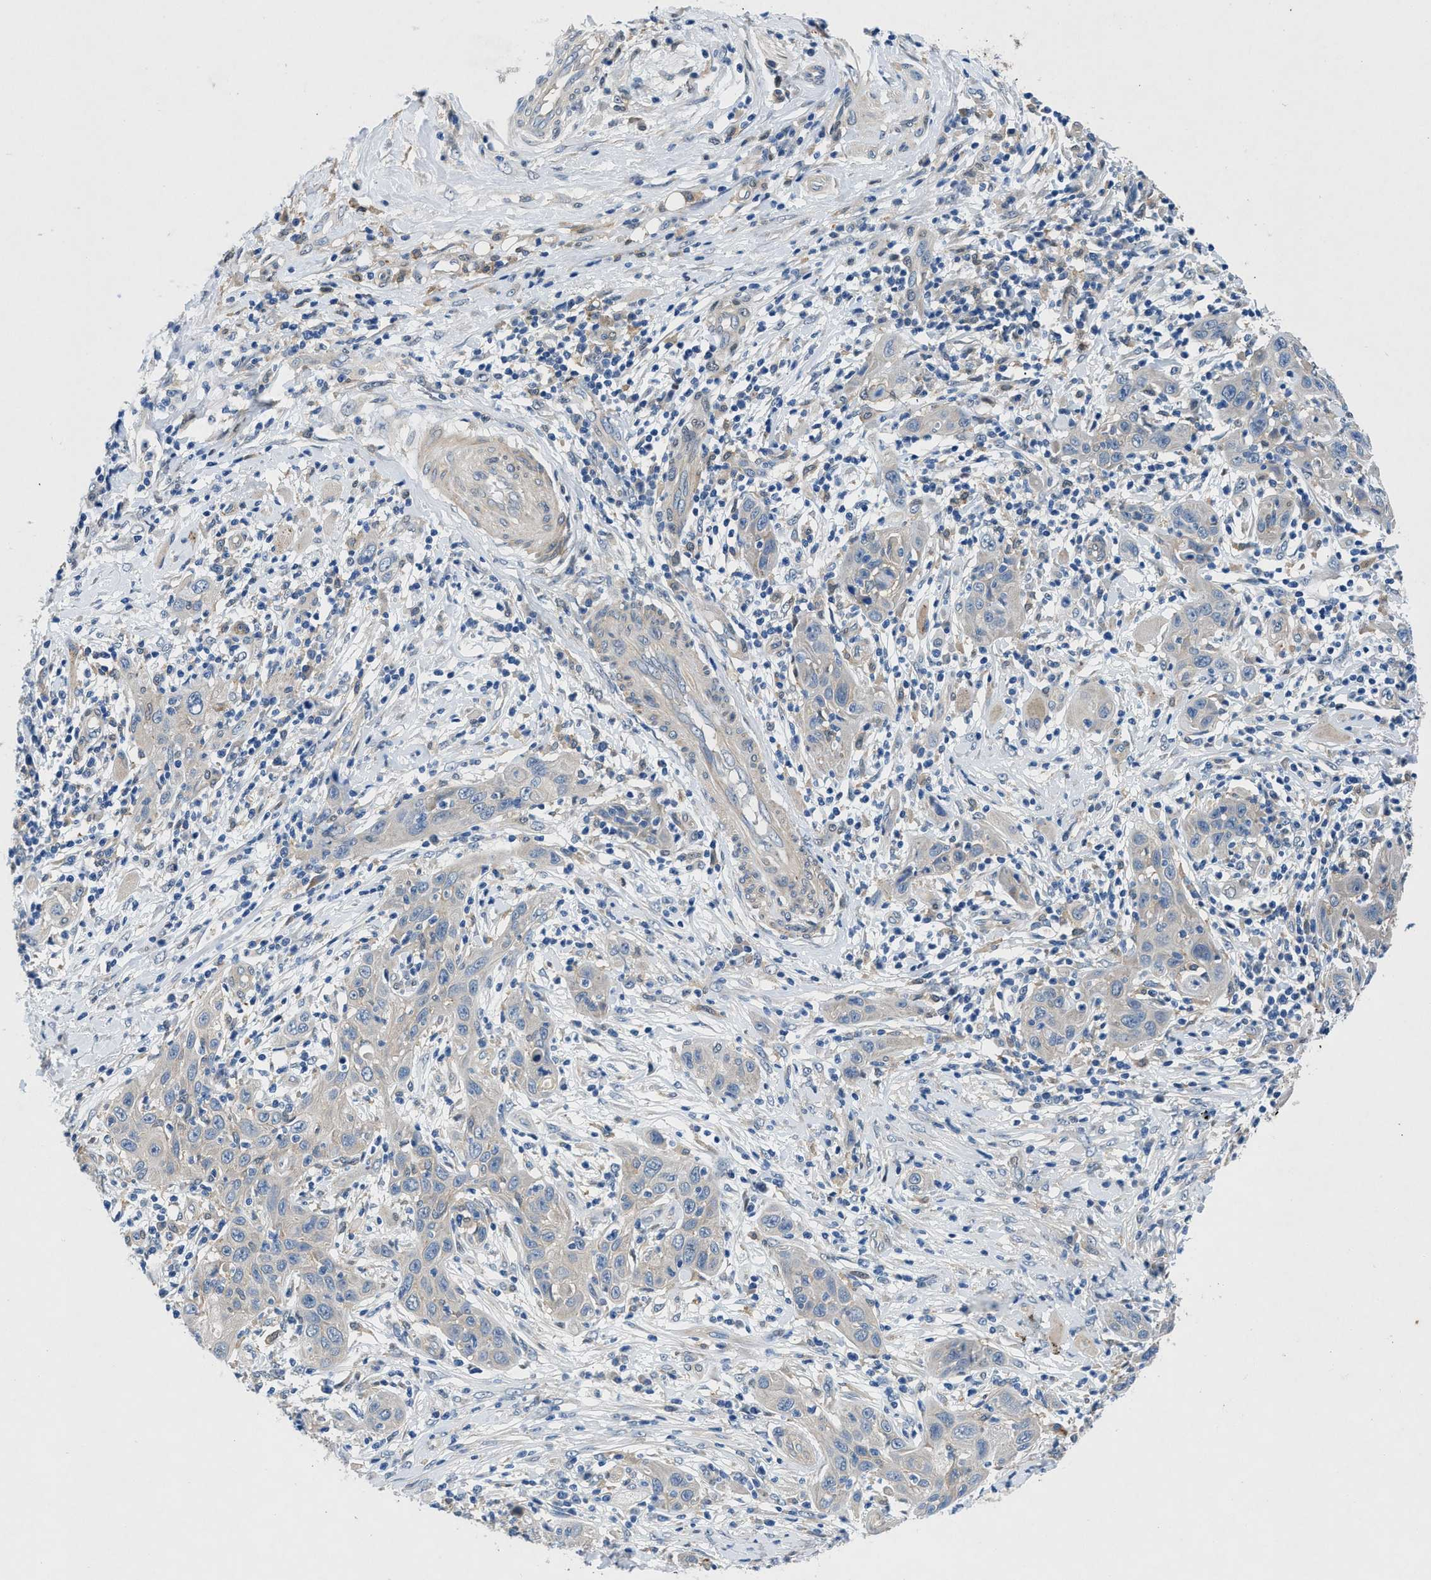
{"staining": {"intensity": "negative", "quantity": "none", "location": "none"}, "tissue": "skin cancer", "cell_type": "Tumor cells", "image_type": "cancer", "snomed": [{"axis": "morphology", "description": "Squamous cell carcinoma, NOS"}, {"axis": "topography", "description": "Skin"}], "caption": "Immunohistochemical staining of skin cancer displays no significant expression in tumor cells. (Brightfield microscopy of DAB (3,3'-diaminobenzidine) IHC at high magnification).", "gene": "COPS2", "patient": {"sex": "female", "age": 88}}